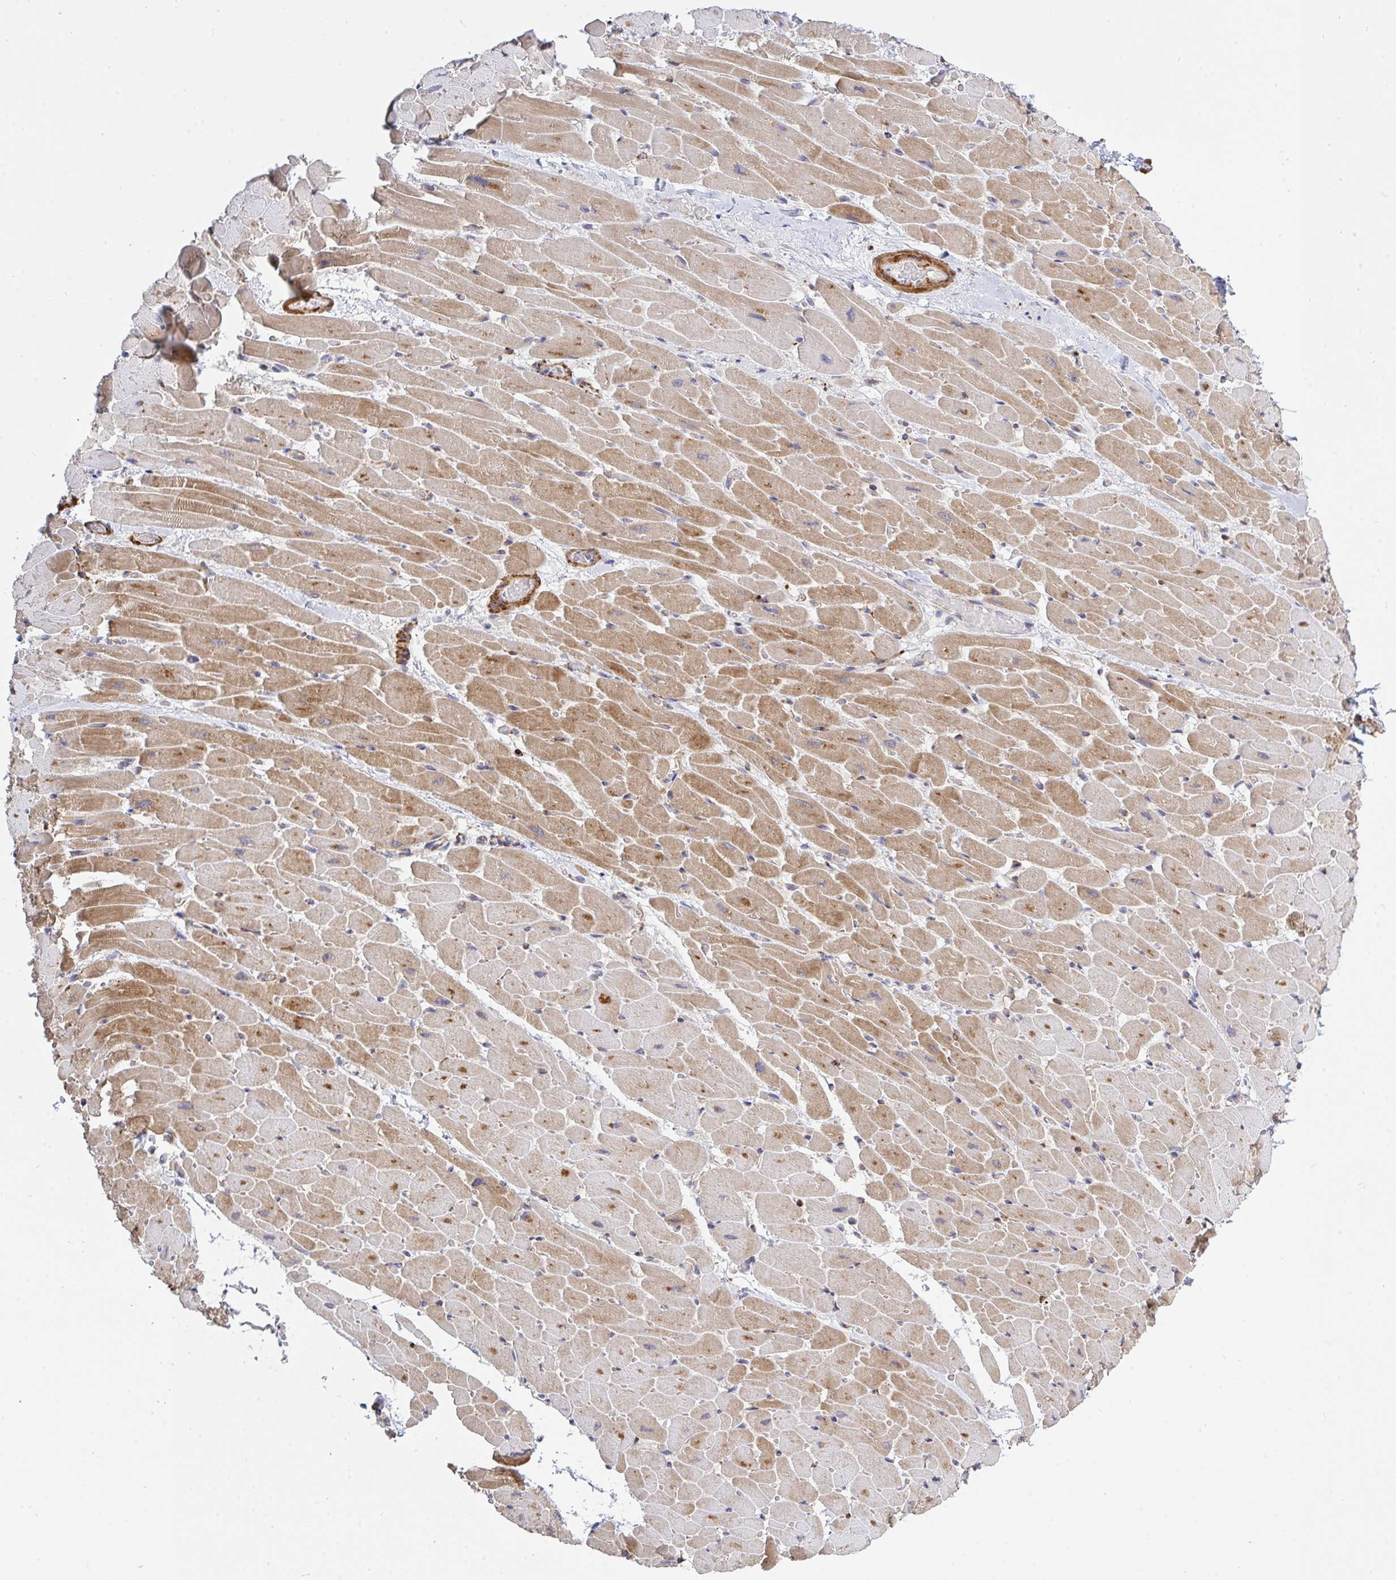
{"staining": {"intensity": "moderate", "quantity": ">75%", "location": "cytoplasmic/membranous"}, "tissue": "heart muscle", "cell_type": "Cardiomyocytes", "image_type": "normal", "snomed": [{"axis": "morphology", "description": "Normal tissue, NOS"}, {"axis": "topography", "description": "Heart"}], "caption": "An immunohistochemistry image of unremarkable tissue is shown. Protein staining in brown shows moderate cytoplasmic/membranous positivity in heart muscle within cardiomyocytes. The protein of interest is shown in brown color, while the nuclei are stained blue.", "gene": "FRMD3", "patient": {"sex": "male", "age": 37}}